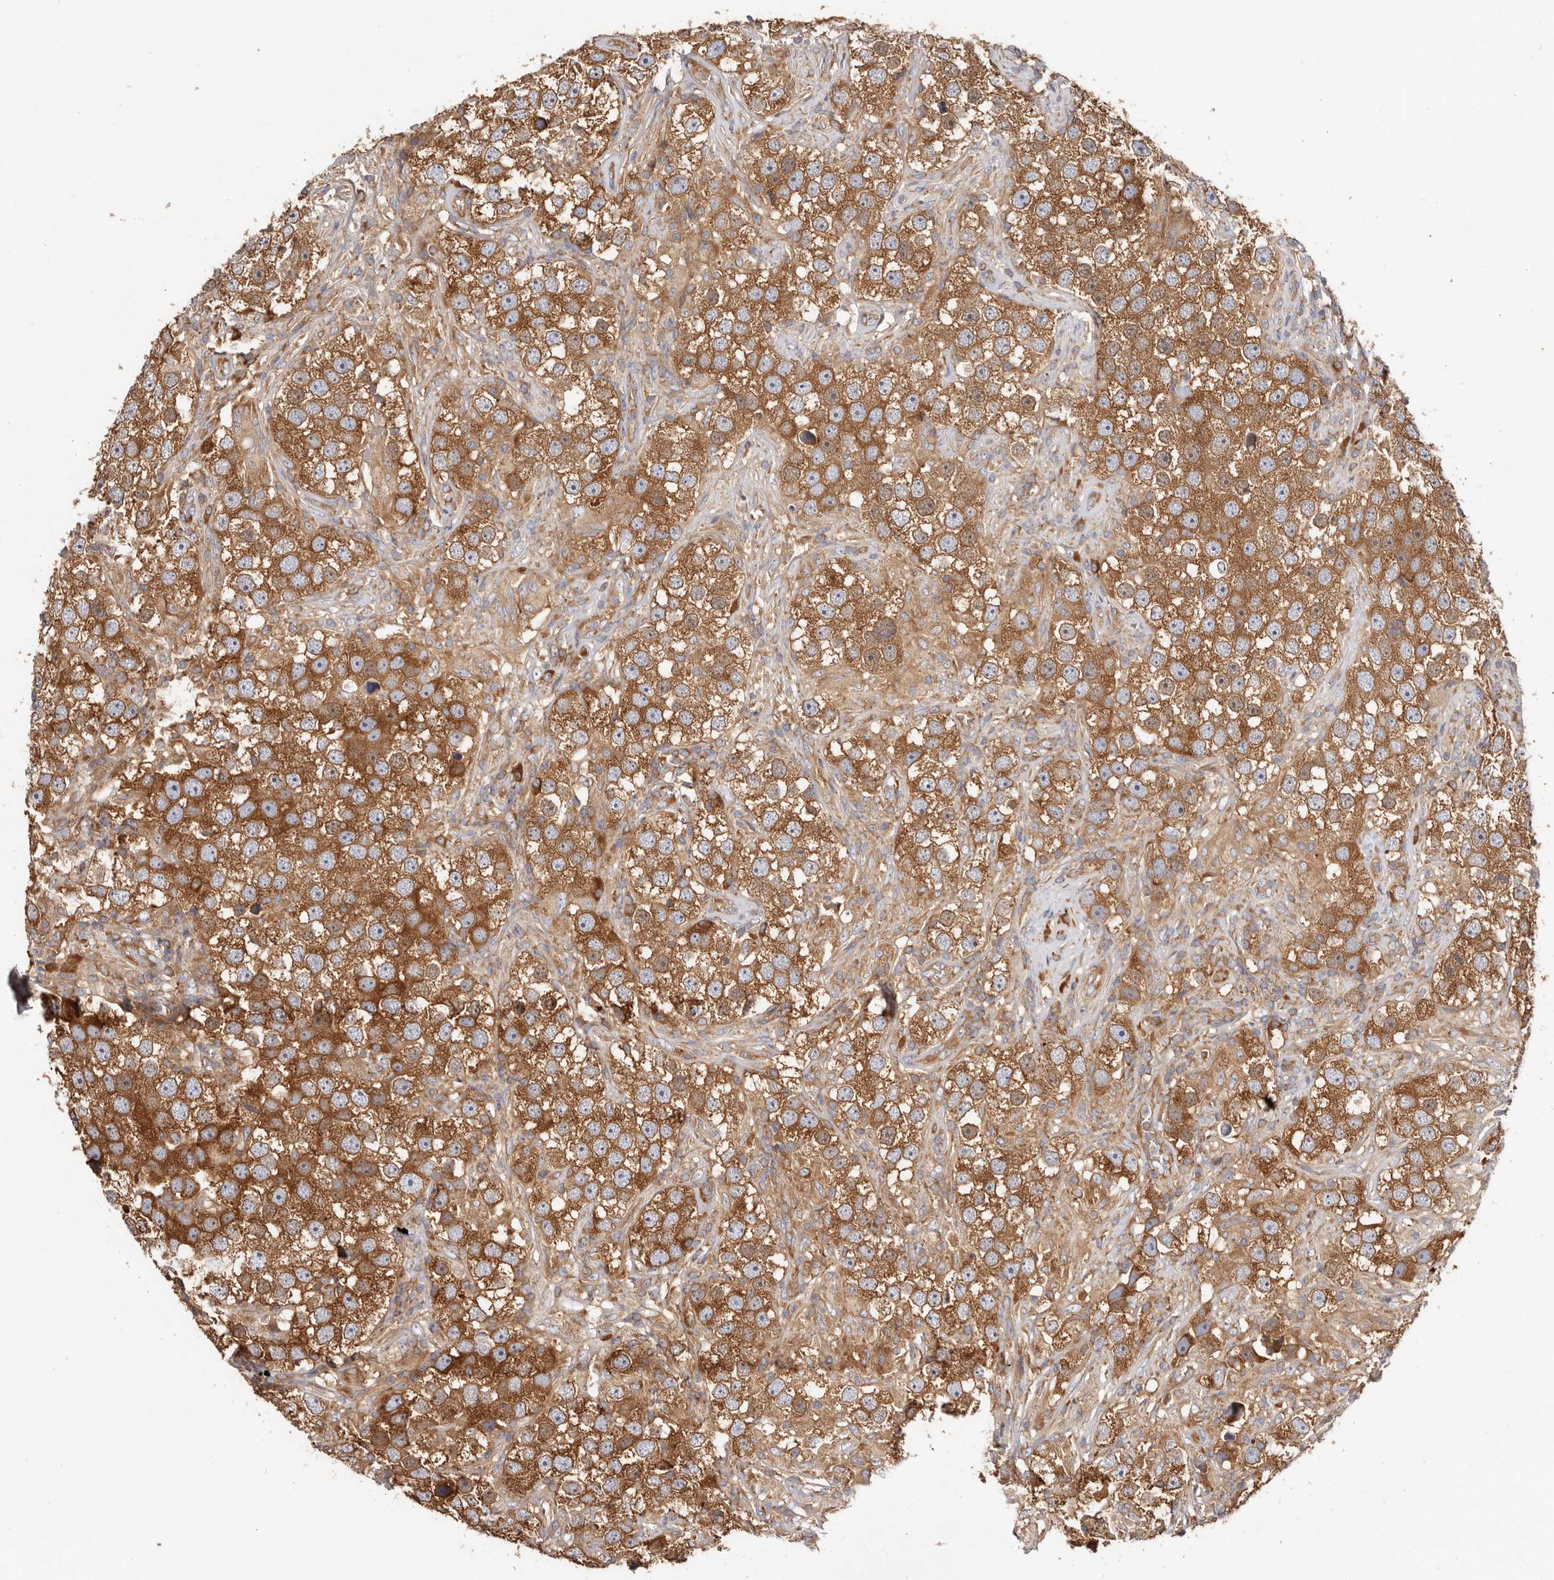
{"staining": {"intensity": "strong", "quantity": ">75%", "location": "cytoplasmic/membranous"}, "tissue": "testis cancer", "cell_type": "Tumor cells", "image_type": "cancer", "snomed": [{"axis": "morphology", "description": "Seminoma, NOS"}, {"axis": "topography", "description": "Testis"}], "caption": "This is an image of immunohistochemistry staining of testis cancer, which shows strong positivity in the cytoplasmic/membranous of tumor cells.", "gene": "EPRS1", "patient": {"sex": "male", "age": 49}}